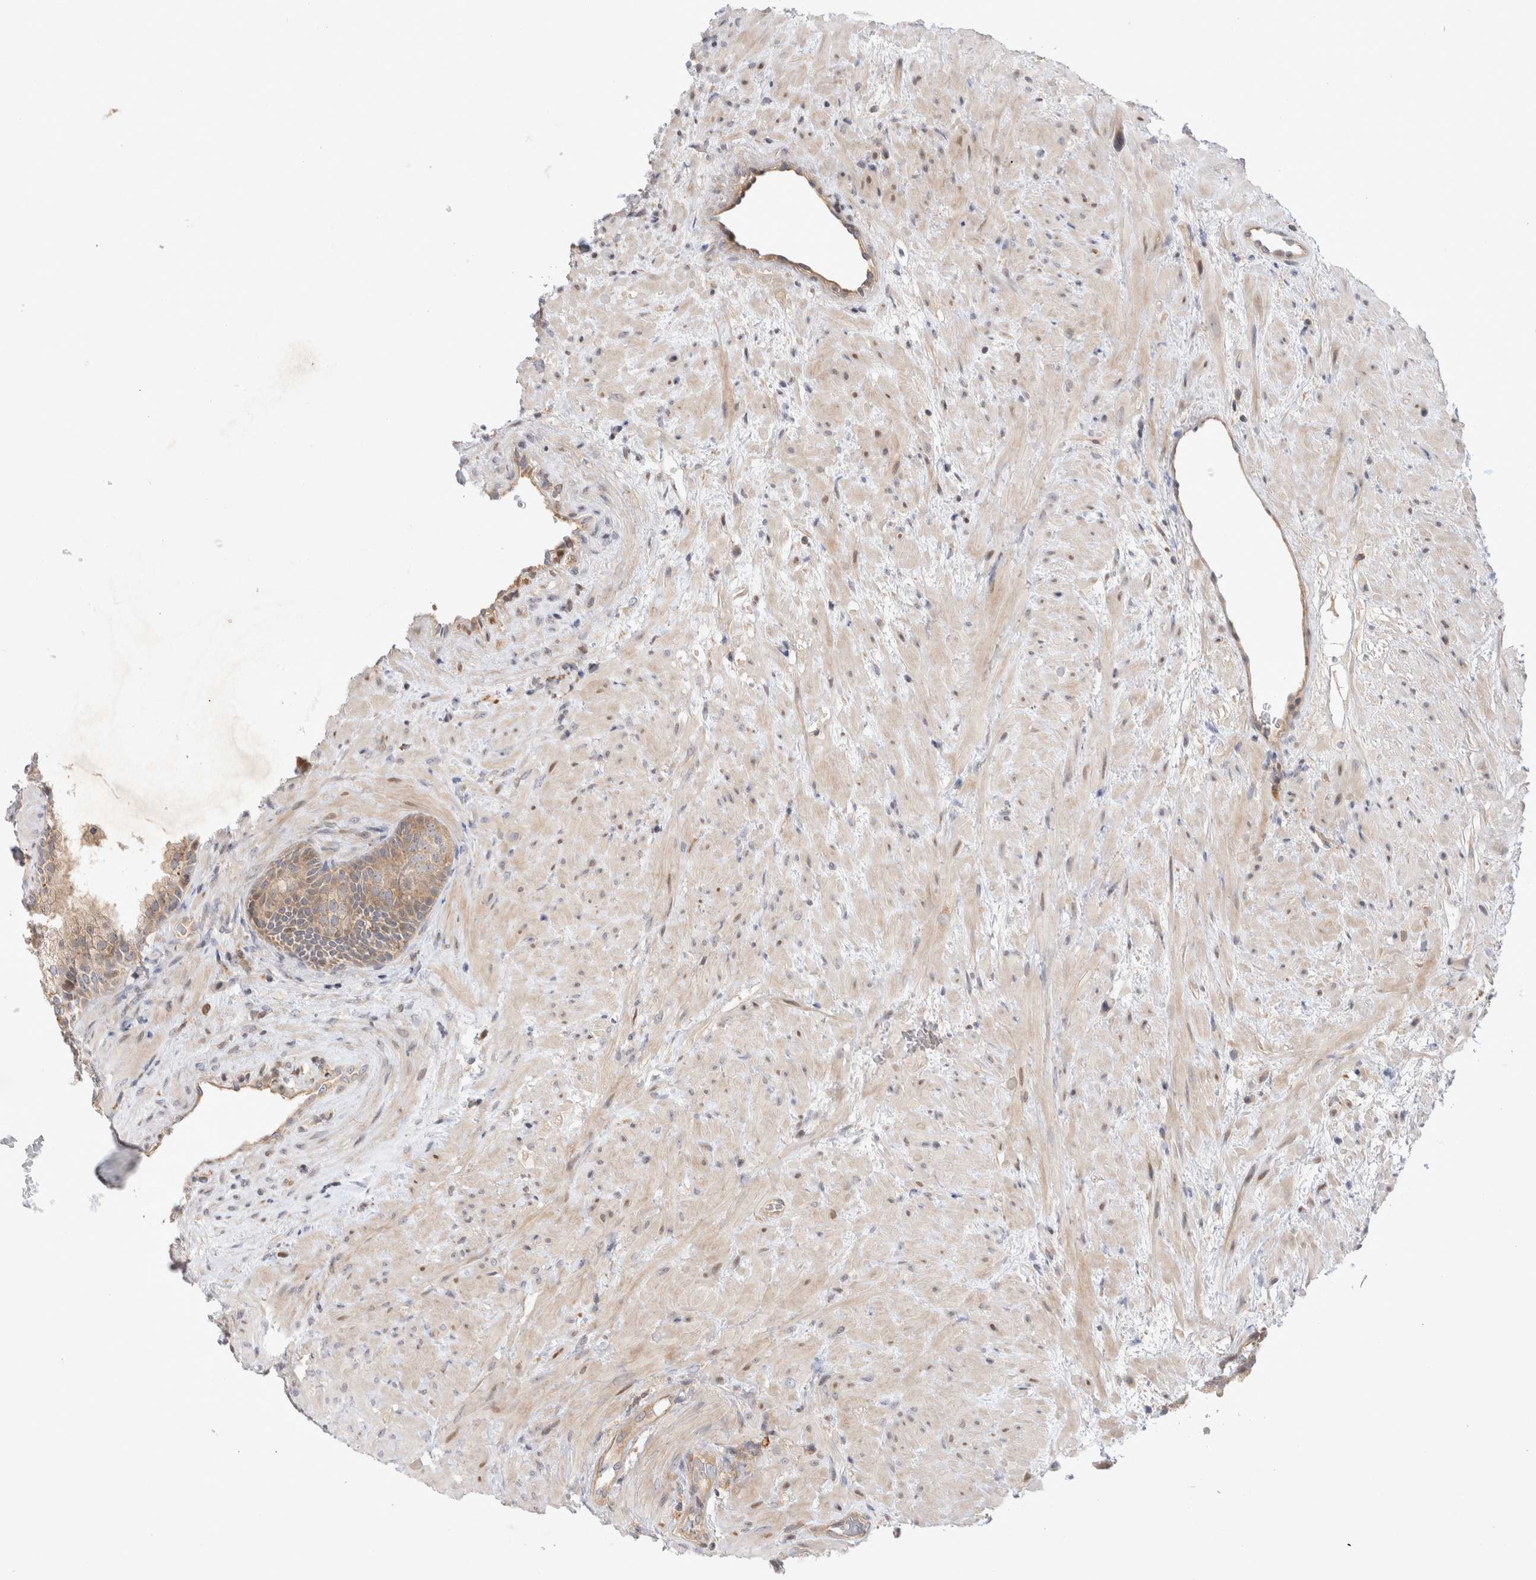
{"staining": {"intensity": "weak", "quantity": ">75%", "location": "cytoplasmic/membranous"}, "tissue": "prostate", "cell_type": "Glandular cells", "image_type": "normal", "snomed": [{"axis": "morphology", "description": "Normal tissue, NOS"}, {"axis": "topography", "description": "Prostate"}], "caption": "Brown immunohistochemical staining in benign prostate displays weak cytoplasmic/membranous positivity in approximately >75% of glandular cells. The staining was performed using DAB (3,3'-diaminobenzidine) to visualize the protein expression in brown, while the nuclei were stained in blue with hematoxylin (Magnification: 20x).", "gene": "HTT", "patient": {"sex": "male", "age": 76}}